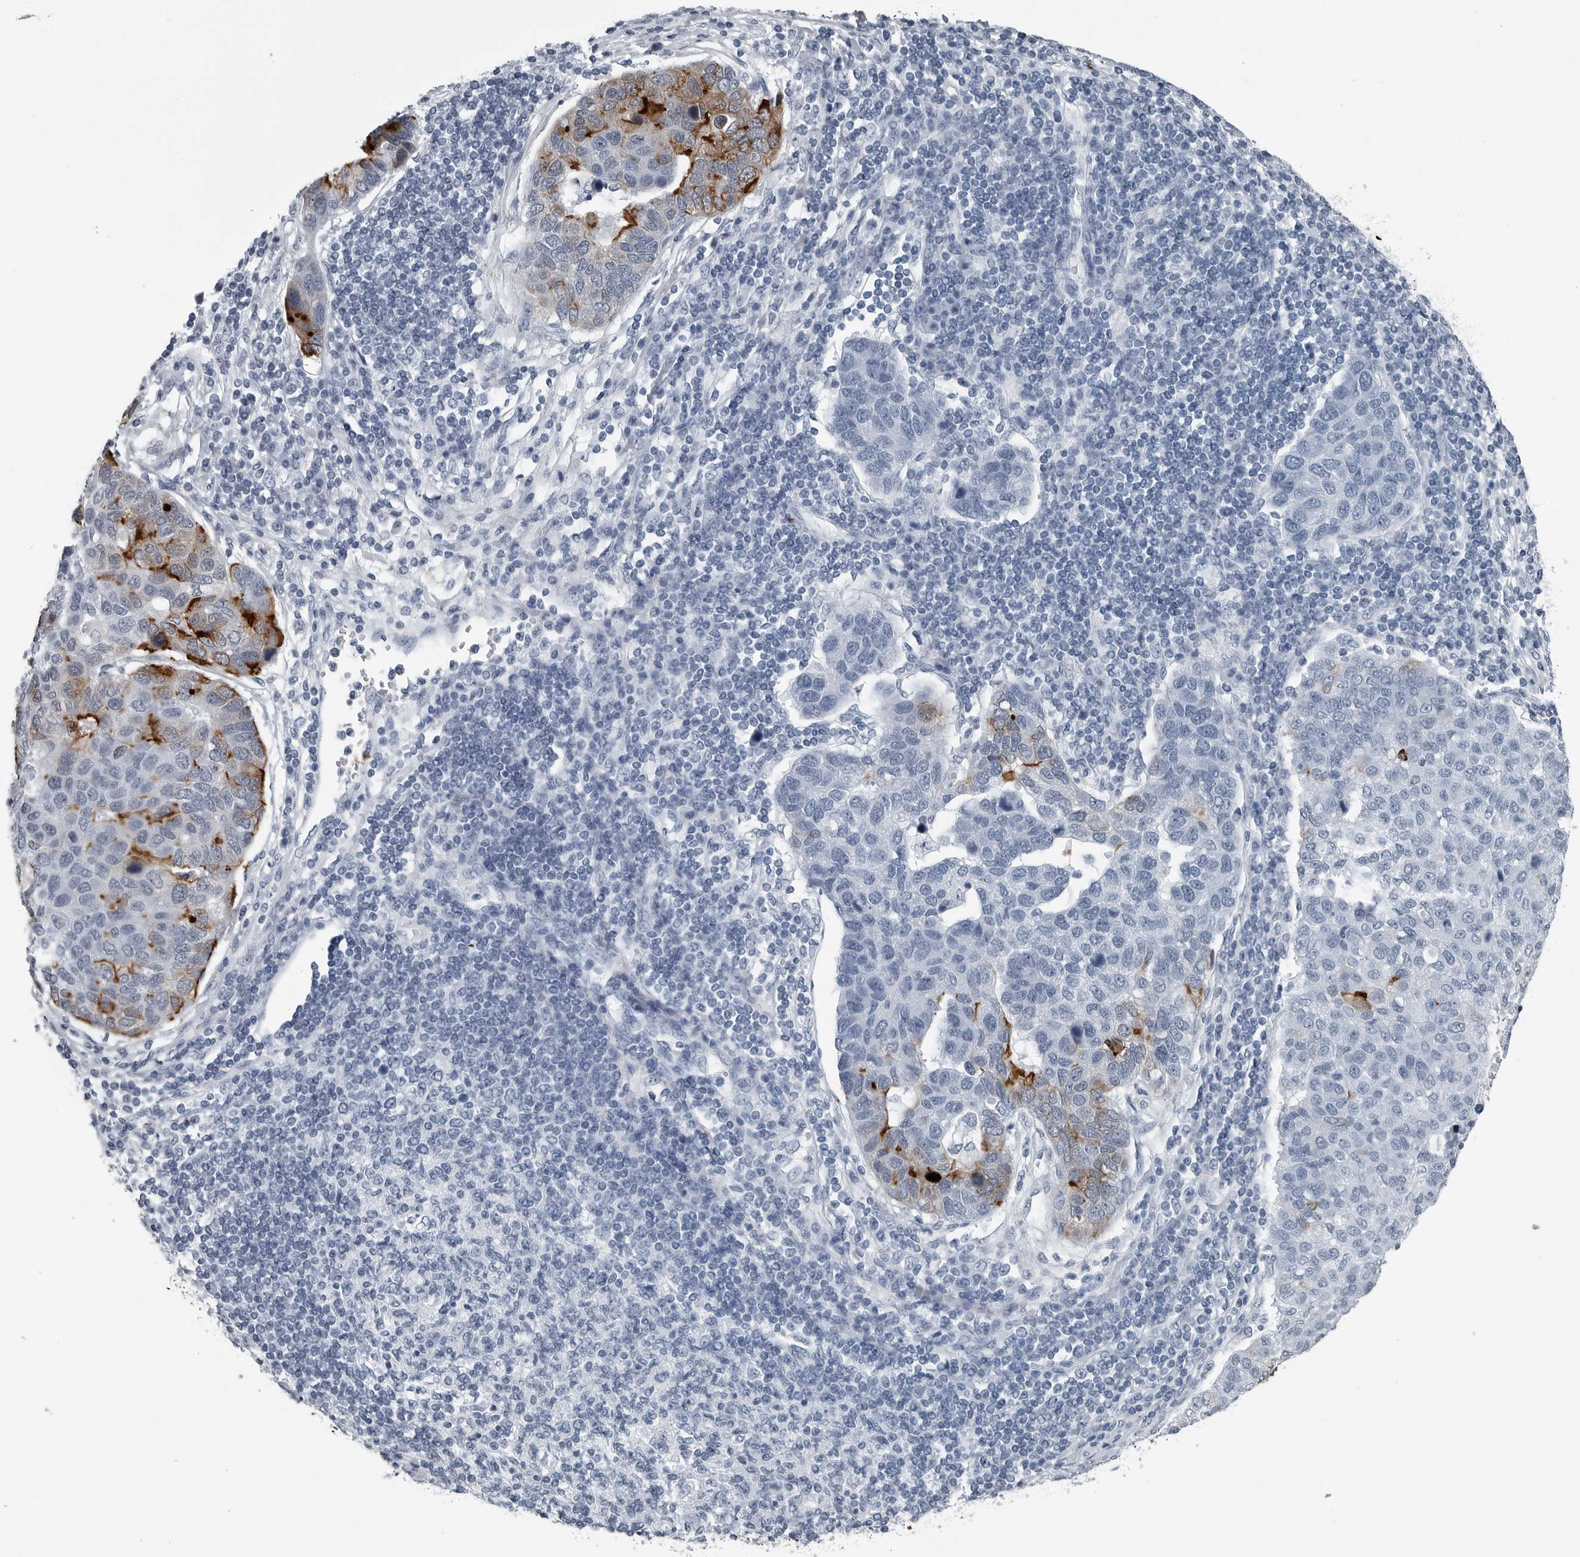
{"staining": {"intensity": "strong", "quantity": "<25%", "location": "cytoplasmic/membranous"}, "tissue": "pancreatic cancer", "cell_type": "Tumor cells", "image_type": "cancer", "snomed": [{"axis": "morphology", "description": "Adenocarcinoma, NOS"}, {"axis": "topography", "description": "Pancreas"}], "caption": "Human pancreatic adenocarcinoma stained with a brown dye exhibits strong cytoplasmic/membranous positive positivity in approximately <25% of tumor cells.", "gene": "SPINK1", "patient": {"sex": "female", "age": 61}}